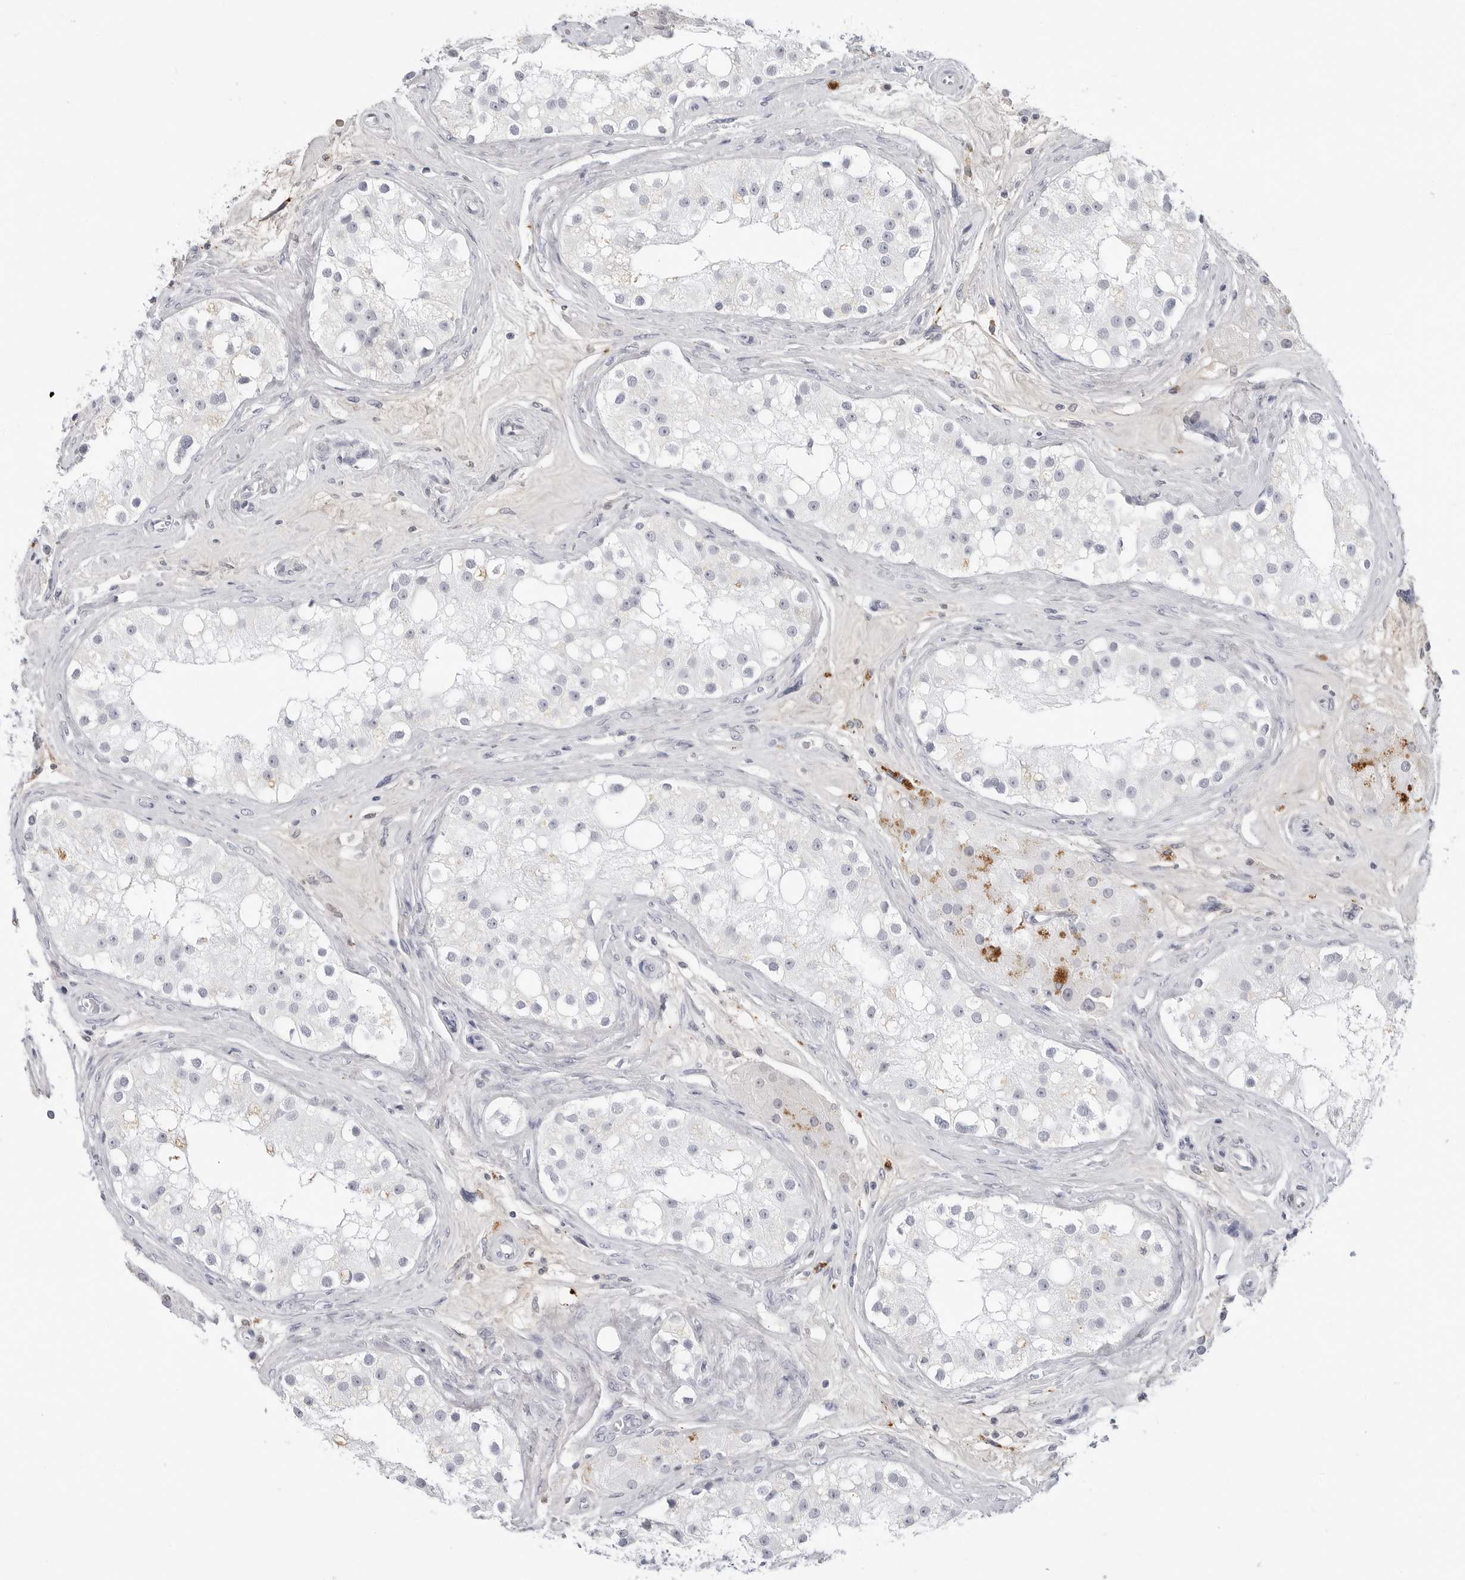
{"staining": {"intensity": "negative", "quantity": "none", "location": "none"}, "tissue": "testis", "cell_type": "Cells in seminiferous ducts", "image_type": "normal", "snomed": [{"axis": "morphology", "description": "Normal tissue, NOS"}, {"axis": "topography", "description": "Testis"}], "caption": "Image shows no protein staining in cells in seminiferous ducts of unremarkable testis. (DAB immunohistochemistry (IHC) with hematoxylin counter stain).", "gene": "AMPD1", "patient": {"sex": "male", "age": 84}}